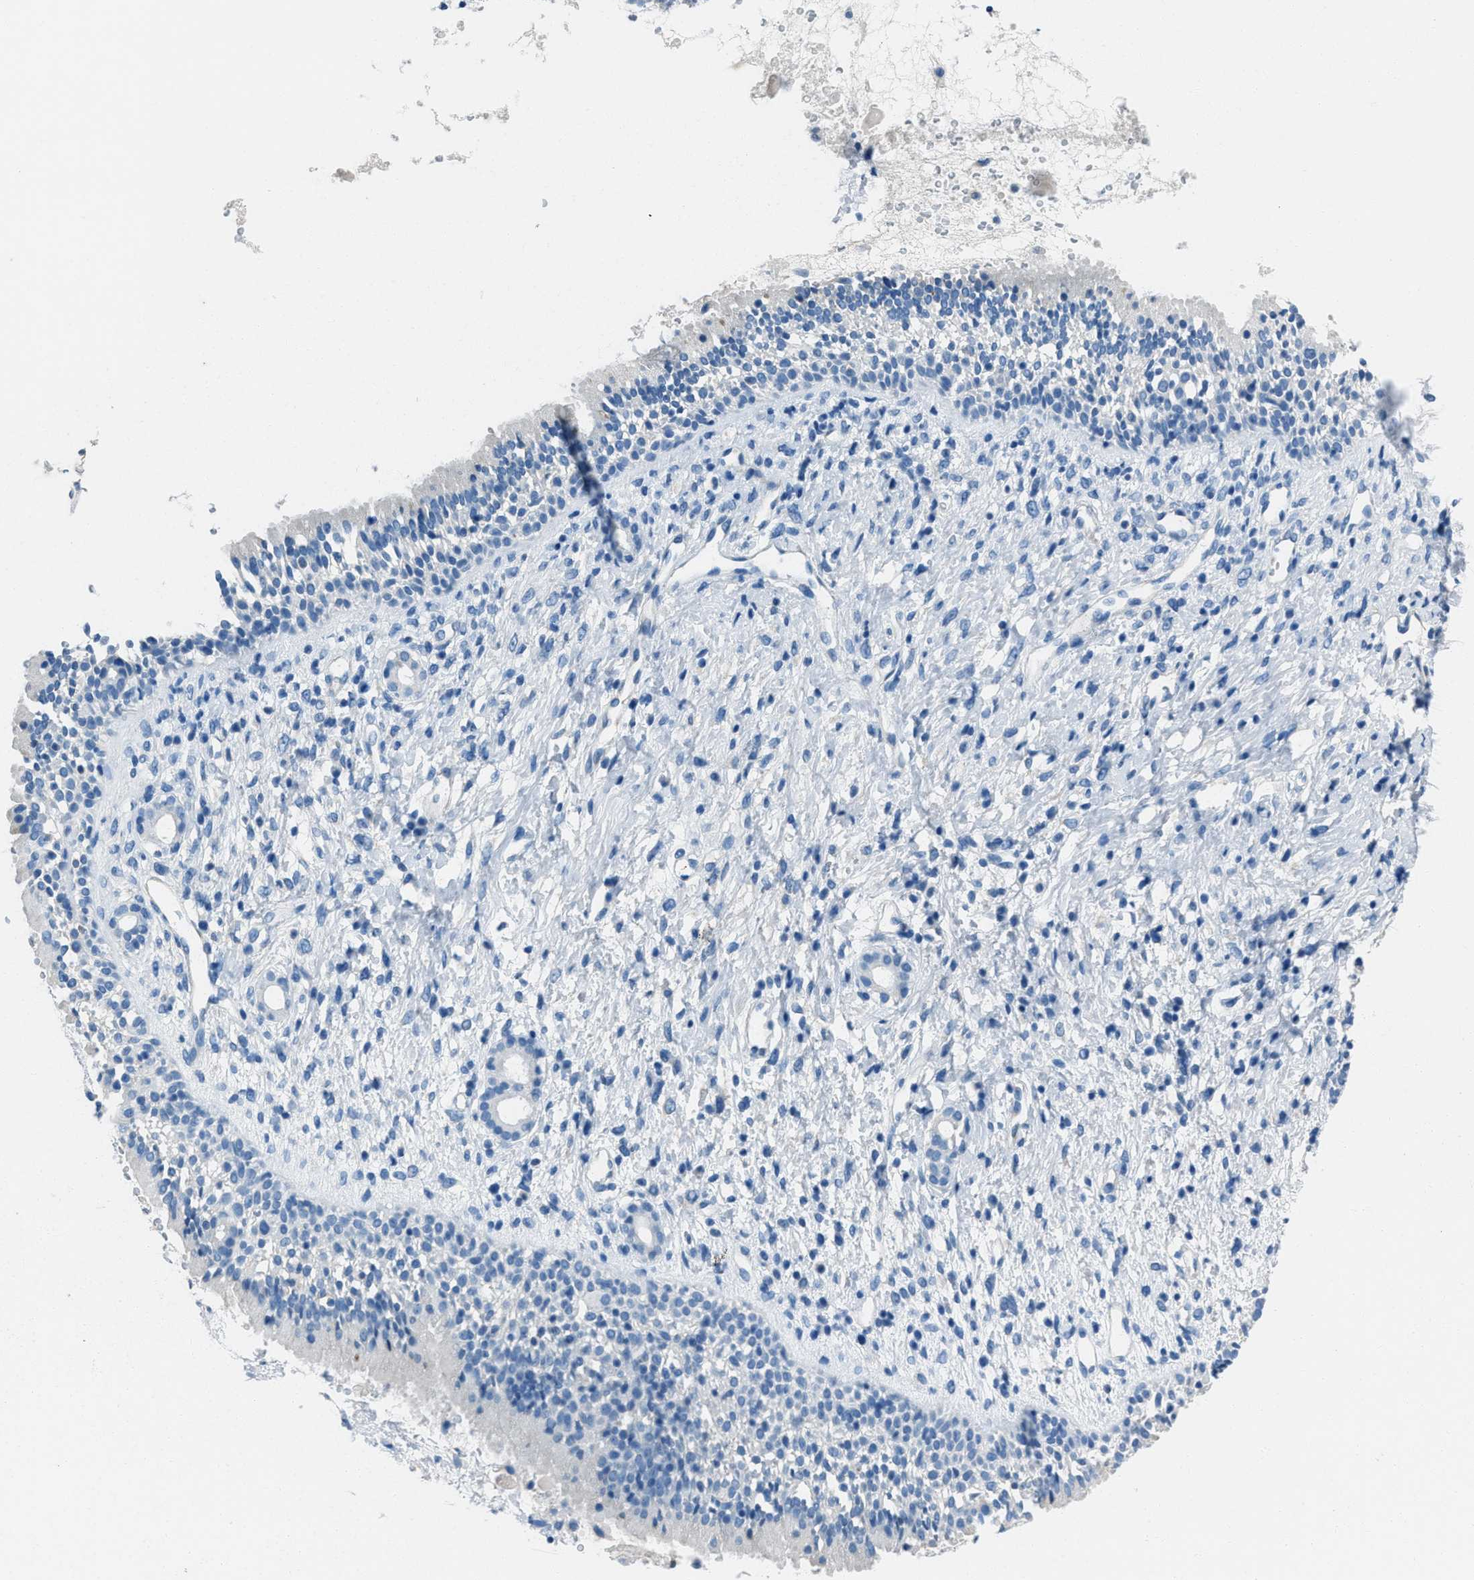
{"staining": {"intensity": "negative", "quantity": "none", "location": "none"}, "tissue": "nasopharynx", "cell_type": "Respiratory epithelial cells", "image_type": "normal", "snomed": [{"axis": "morphology", "description": "Normal tissue, NOS"}, {"axis": "topography", "description": "Nasopharynx"}], "caption": "Immunohistochemistry (IHC) histopathology image of normal nasopharynx: human nasopharynx stained with DAB (3,3'-diaminobenzidine) reveals no significant protein positivity in respiratory epithelial cells.", "gene": "AMACR", "patient": {"sex": "male", "age": 22}}